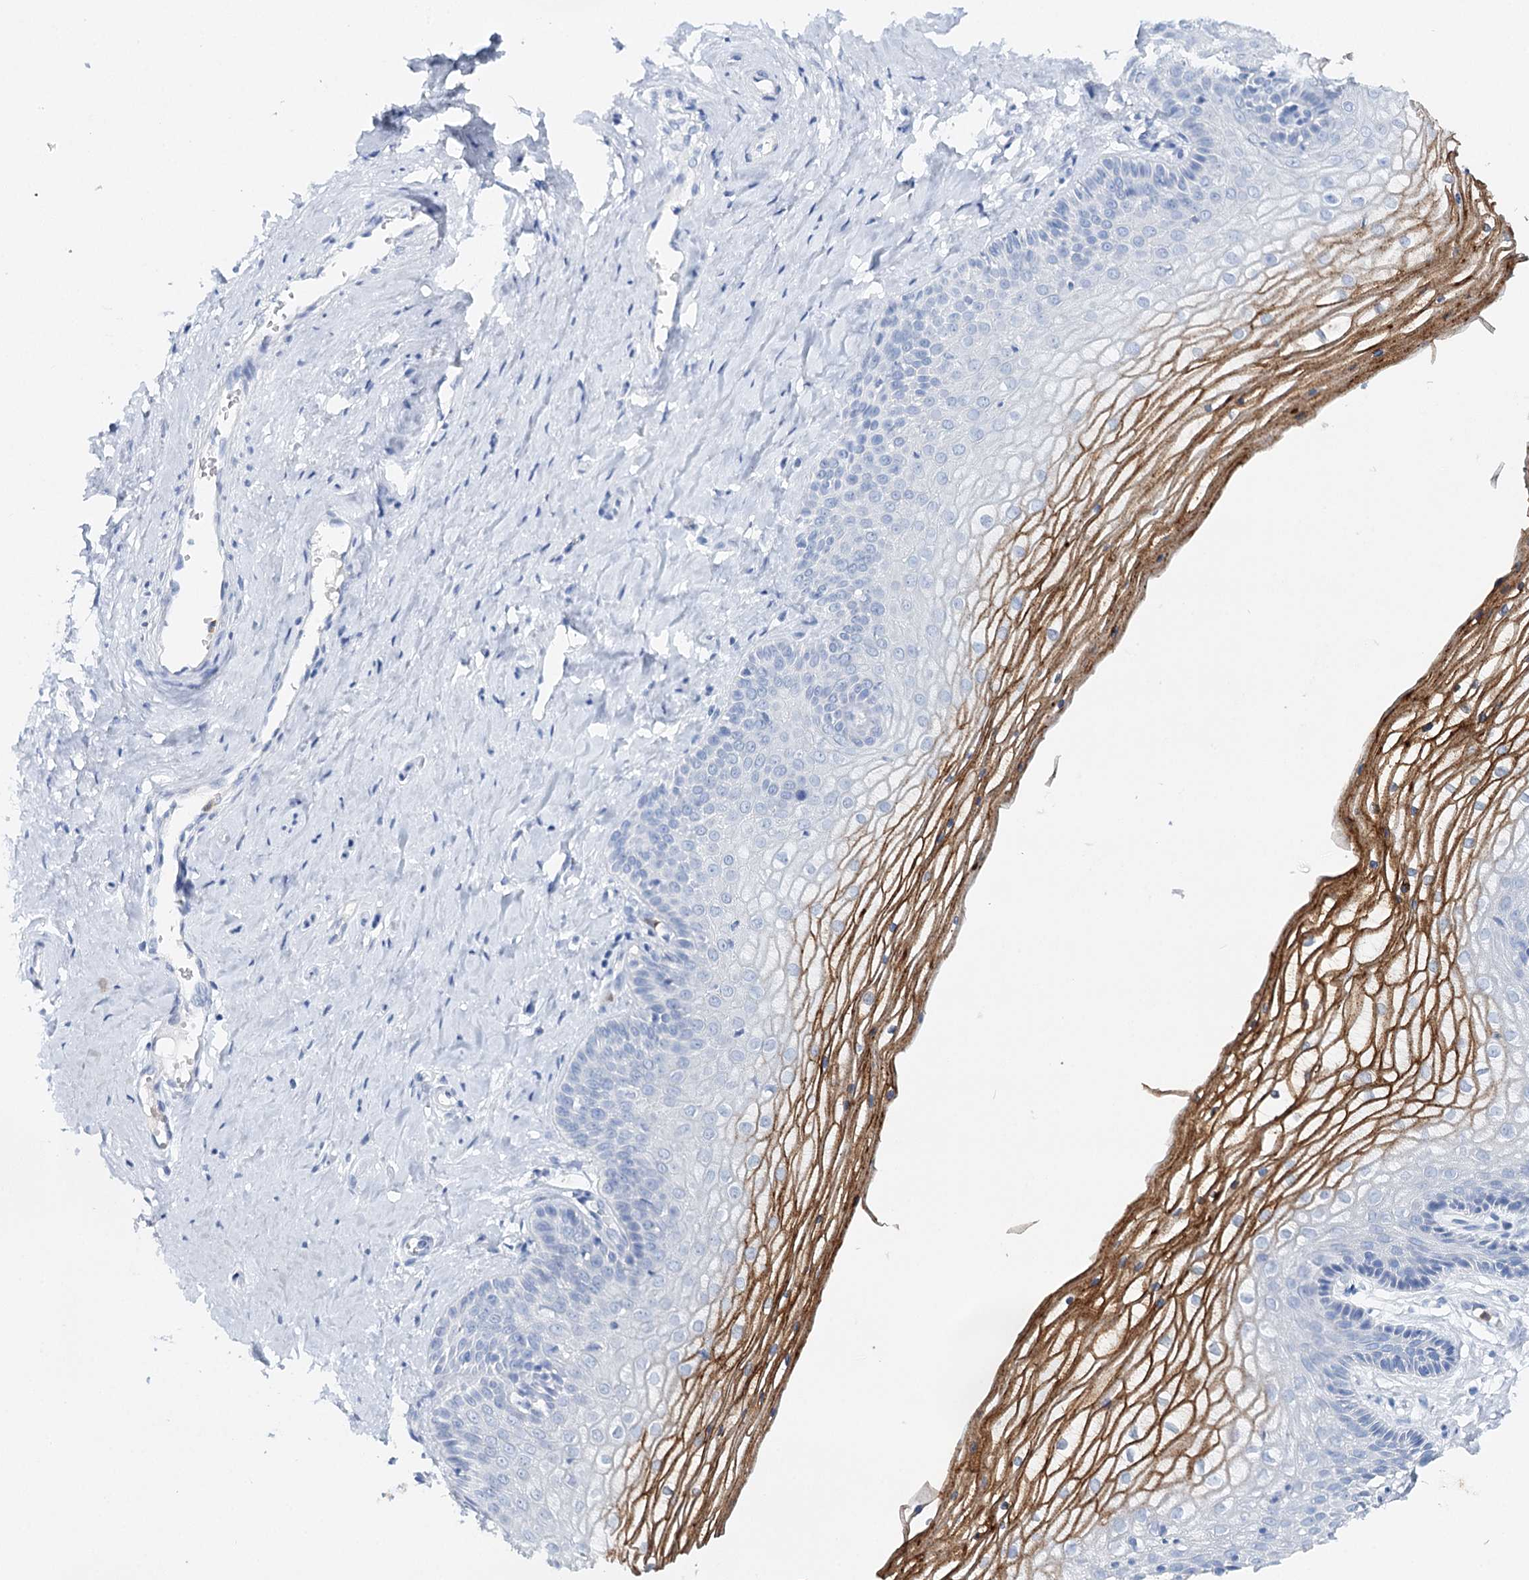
{"staining": {"intensity": "strong", "quantity": "<25%", "location": "cytoplasmic/membranous"}, "tissue": "vagina", "cell_type": "Squamous epithelial cells", "image_type": "normal", "snomed": [{"axis": "morphology", "description": "Normal tissue, NOS"}, {"axis": "topography", "description": "Vagina"}, {"axis": "topography", "description": "Cervix"}], "caption": "Immunohistochemical staining of benign human vagina displays medium levels of strong cytoplasmic/membranous expression in about <25% of squamous epithelial cells. Using DAB (brown) and hematoxylin (blue) stains, captured at high magnification using brightfield microscopy.", "gene": "CEACAM8", "patient": {"sex": "female", "age": 40}}